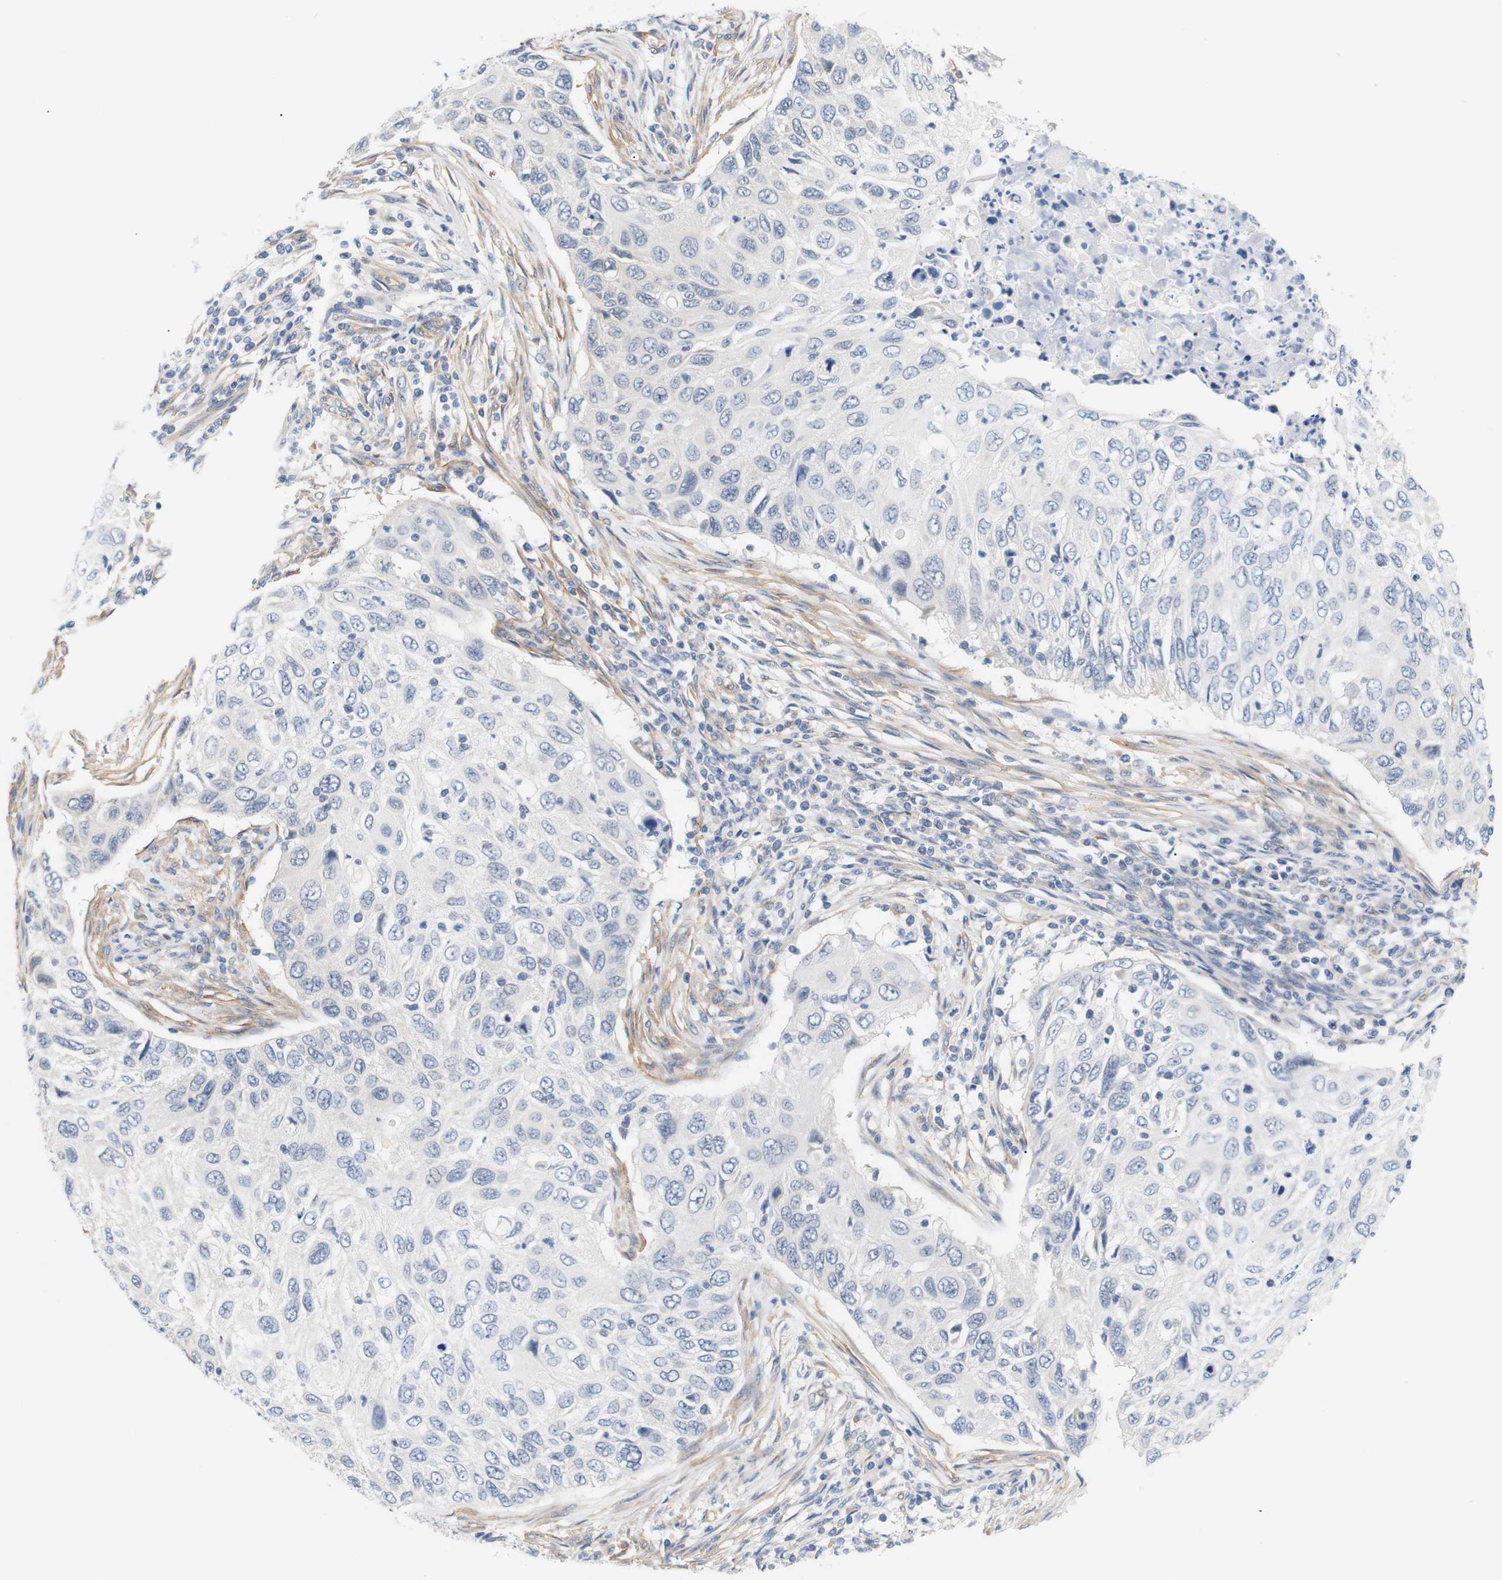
{"staining": {"intensity": "negative", "quantity": "none", "location": "none"}, "tissue": "cervical cancer", "cell_type": "Tumor cells", "image_type": "cancer", "snomed": [{"axis": "morphology", "description": "Squamous cell carcinoma, NOS"}, {"axis": "topography", "description": "Cervix"}], "caption": "The micrograph displays no significant expression in tumor cells of cervical squamous cell carcinoma. (DAB (3,3'-diaminobenzidine) immunohistochemistry (IHC) with hematoxylin counter stain).", "gene": "STMN3", "patient": {"sex": "female", "age": 70}}